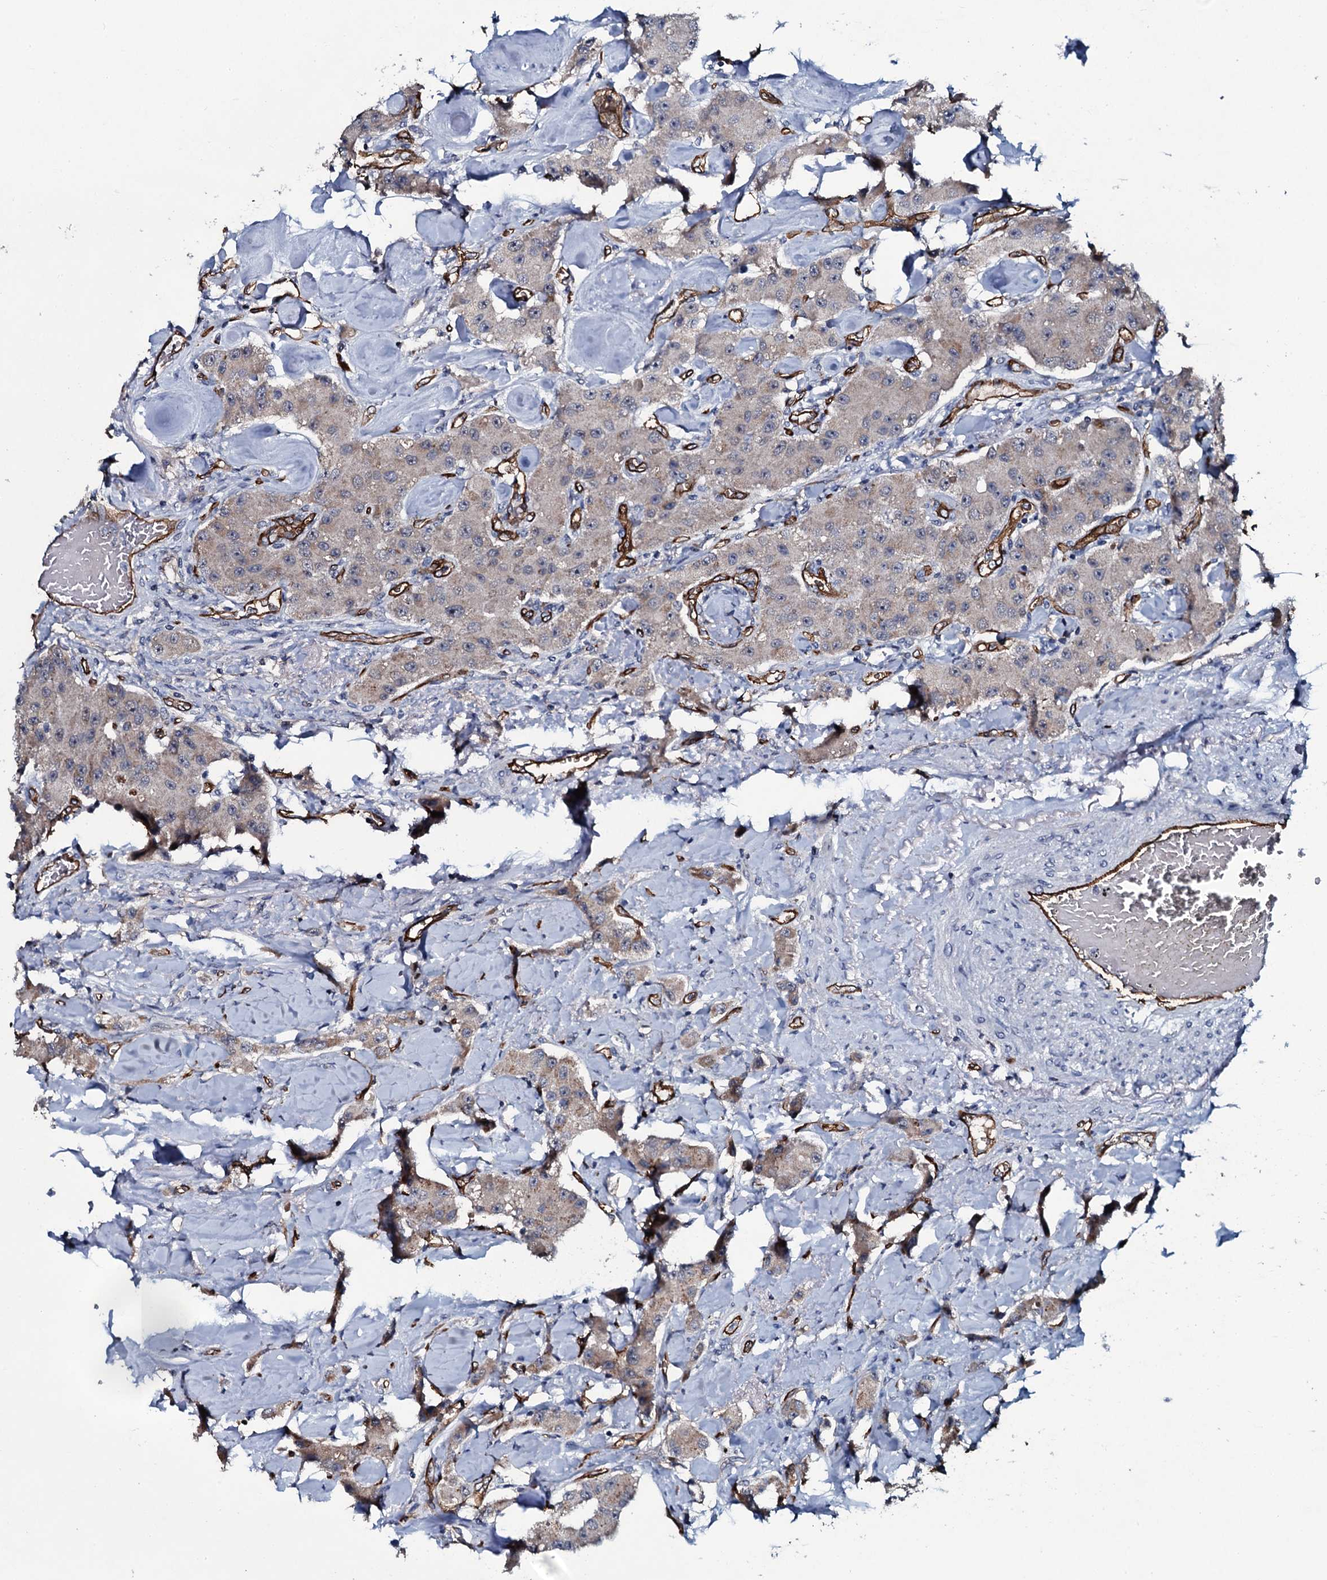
{"staining": {"intensity": "weak", "quantity": ">75%", "location": "cytoplasmic/membranous"}, "tissue": "carcinoid", "cell_type": "Tumor cells", "image_type": "cancer", "snomed": [{"axis": "morphology", "description": "Carcinoid, malignant, NOS"}, {"axis": "topography", "description": "Pancreas"}], "caption": "IHC staining of carcinoid, which displays low levels of weak cytoplasmic/membranous staining in about >75% of tumor cells indicating weak cytoplasmic/membranous protein staining. The staining was performed using DAB (brown) for protein detection and nuclei were counterstained in hematoxylin (blue).", "gene": "CLEC14A", "patient": {"sex": "male", "age": 41}}